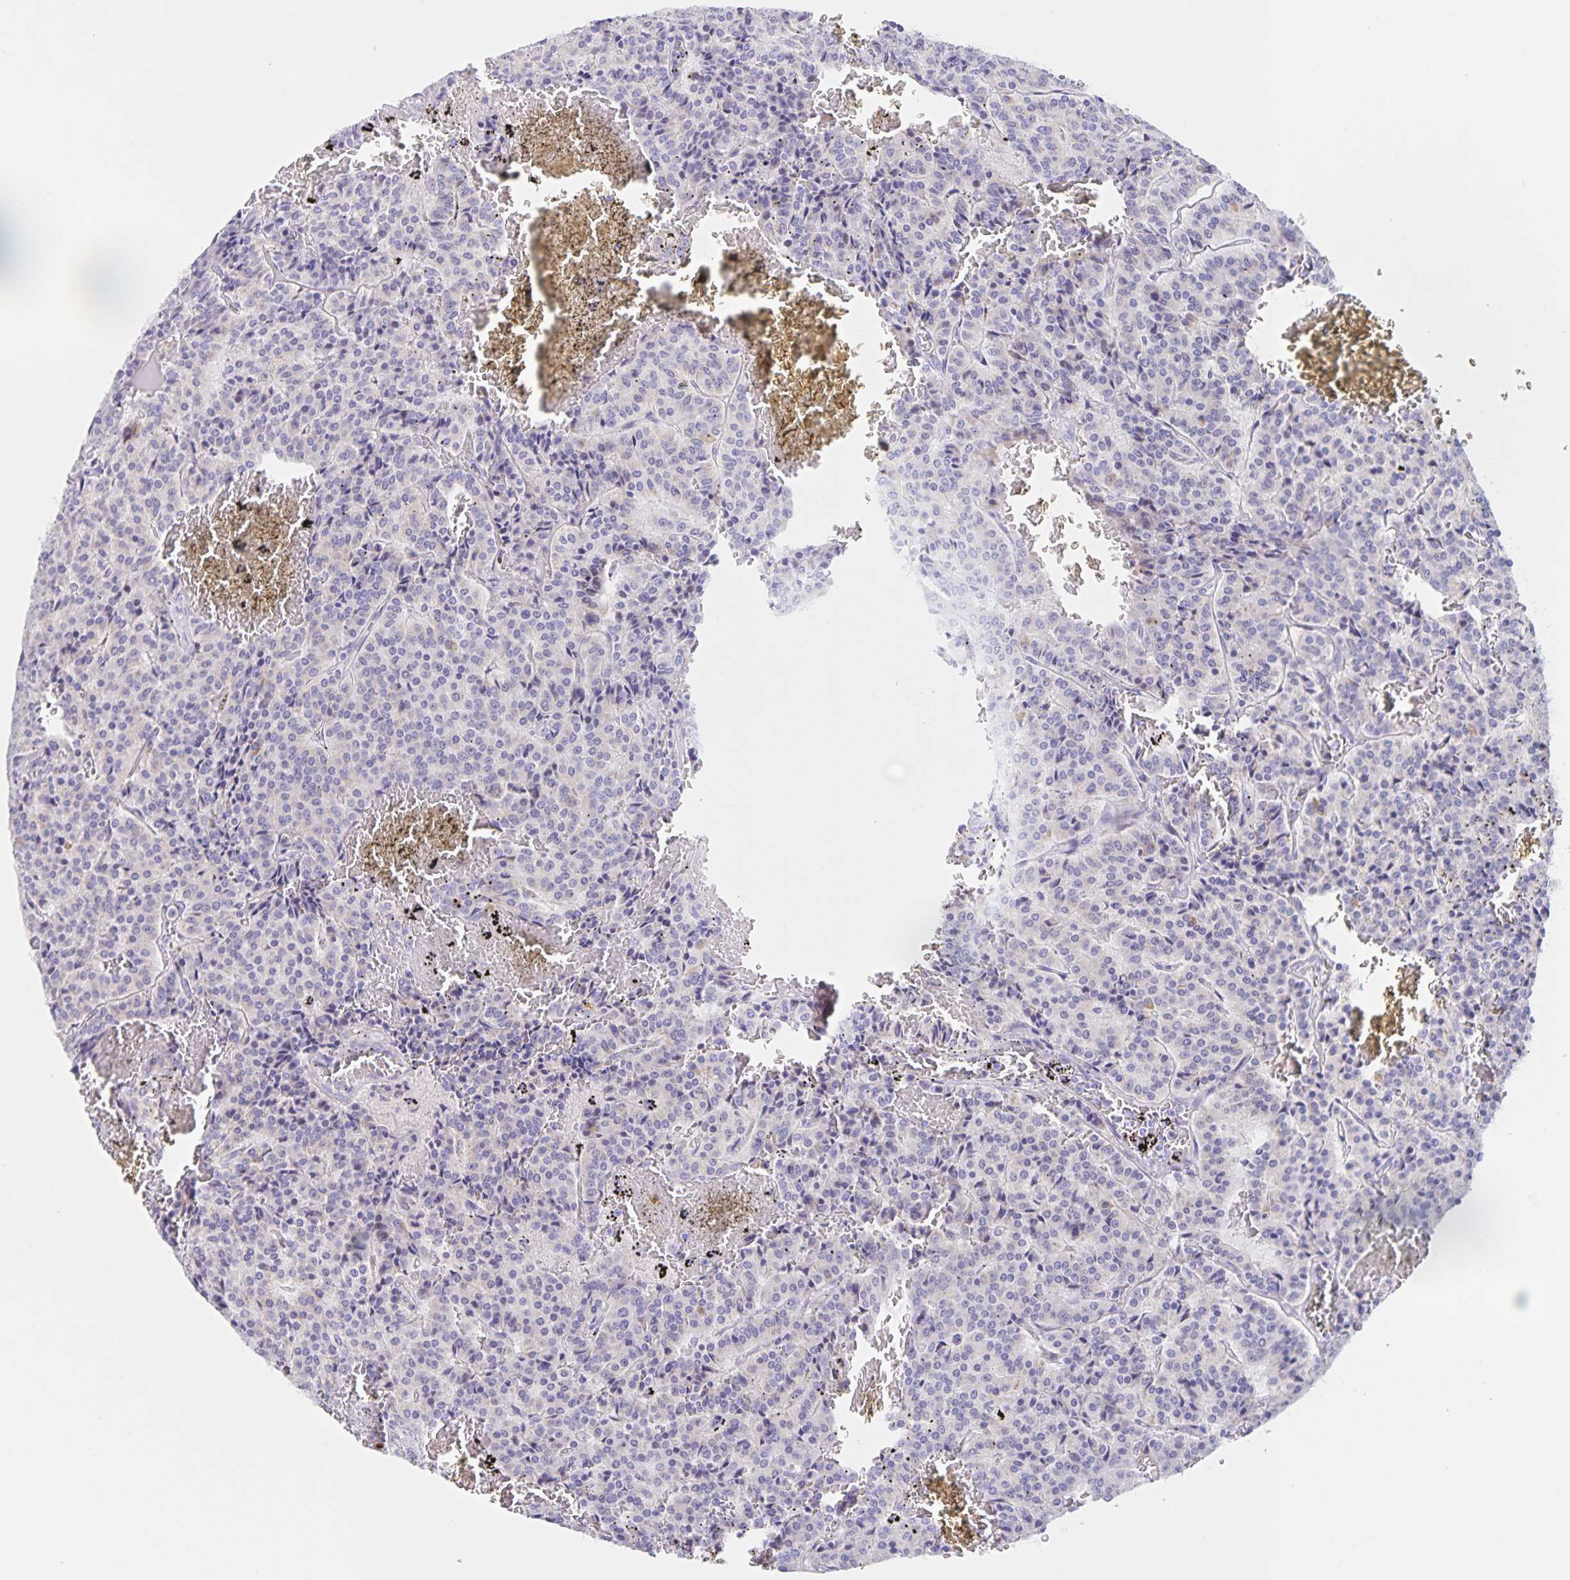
{"staining": {"intensity": "negative", "quantity": "none", "location": "none"}, "tissue": "carcinoid", "cell_type": "Tumor cells", "image_type": "cancer", "snomed": [{"axis": "morphology", "description": "Carcinoid, malignant, NOS"}, {"axis": "topography", "description": "Lung"}], "caption": "Immunohistochemistry image of neoplastic tissue: human carcinoid stained with DAB exhibits no significant protein expression in tumor cells.", "gene": "CATSPER4", "patient": {"sex": "male", "age": 70}}